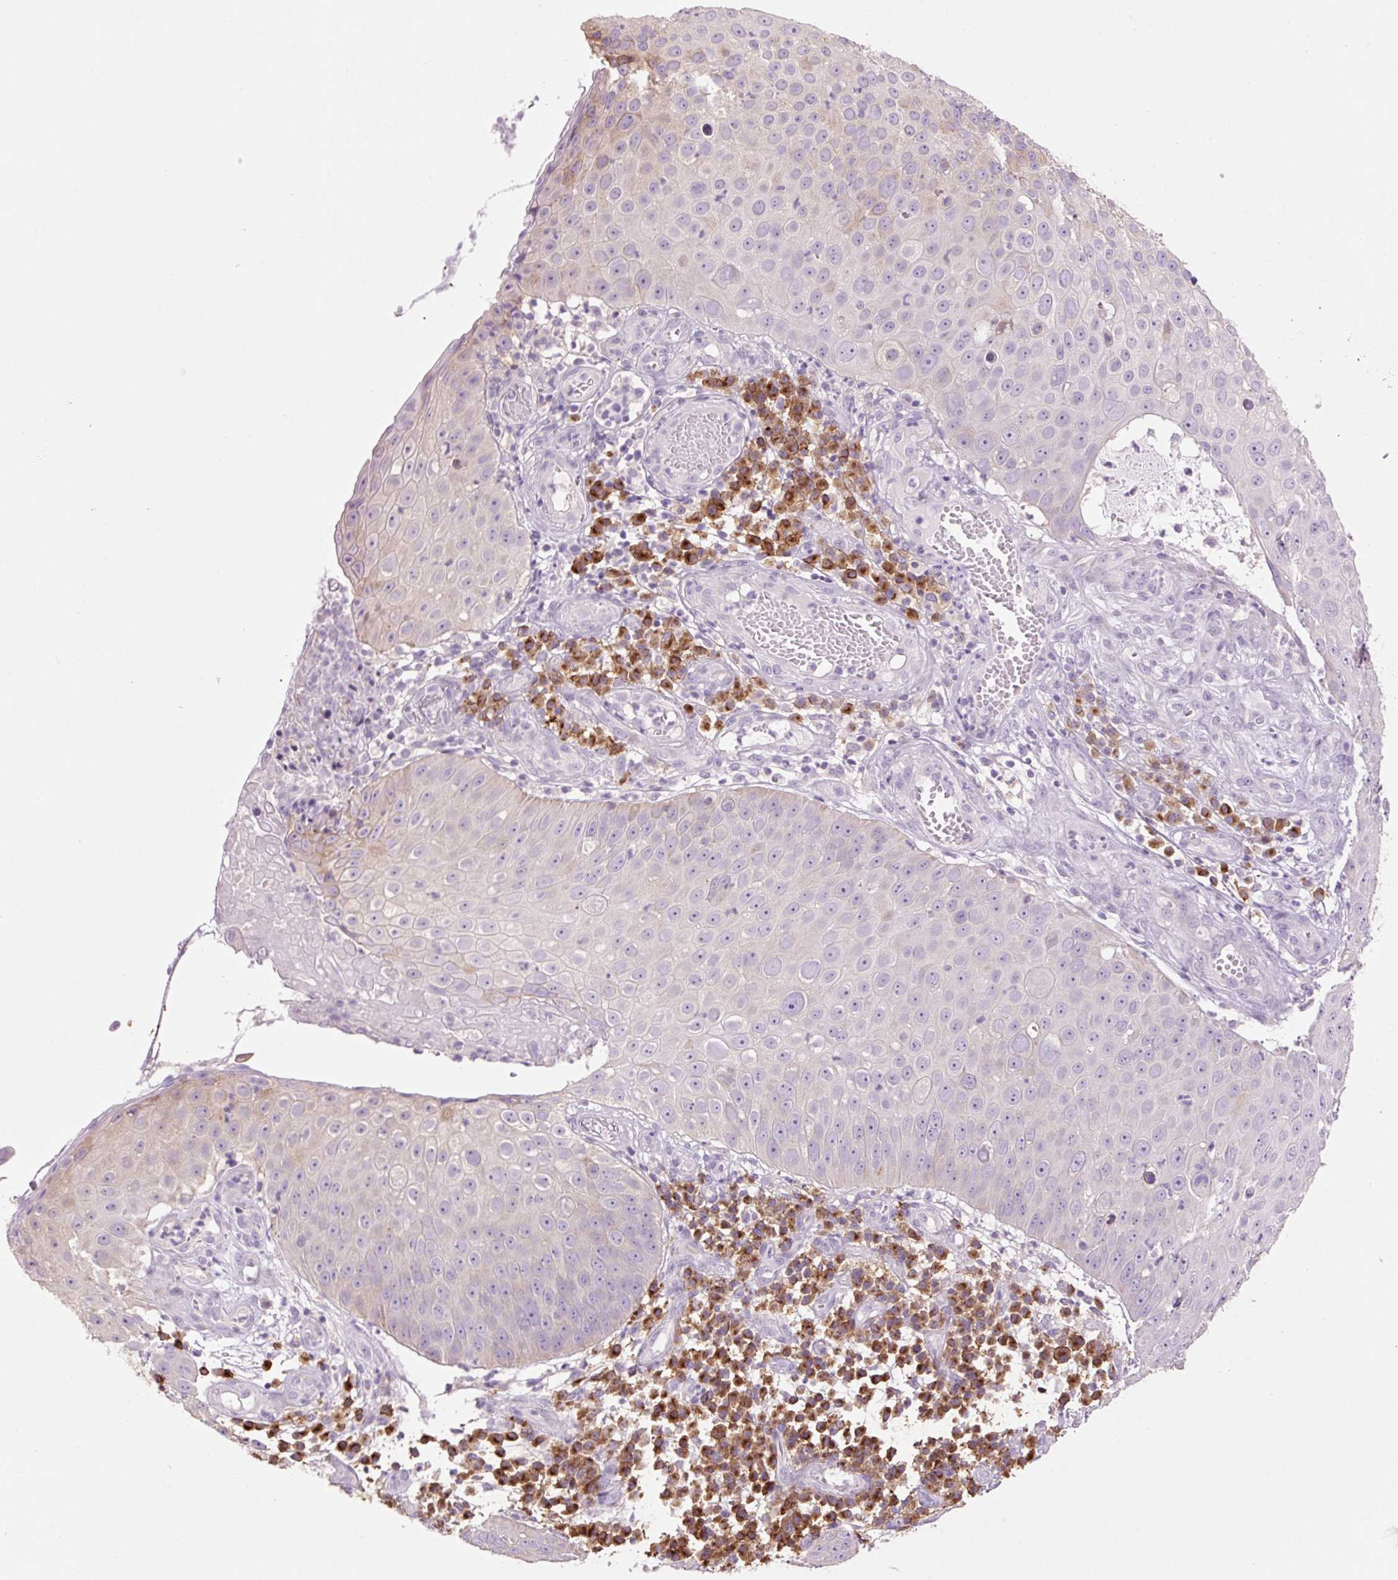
{"staining": {"intensity": "moderate", "quantity": "<25%", "location": "cytoplasmic/membranous"}, "tissue": "skin cancer", "cell_type": "Tumor cells", "image_type": "cancer", "snomed": [{"axis": "morphology", "description": "Squamous cell carcinoma, NOS"}, {"axis": "topography", "description": "Skin"}], "caption": "IHC histopathology image of neoplastic tissue: squamous cell carcinoma (skin) stained using IHC demonstrates low levels of moderate protein expression localized specifically in the cytoplasmic/membranous of tumor cells, appearing as a cytoplasmic/membranous brown color.", "gene": "HAX1", "patient": {"sex": "male", "age": 71}}